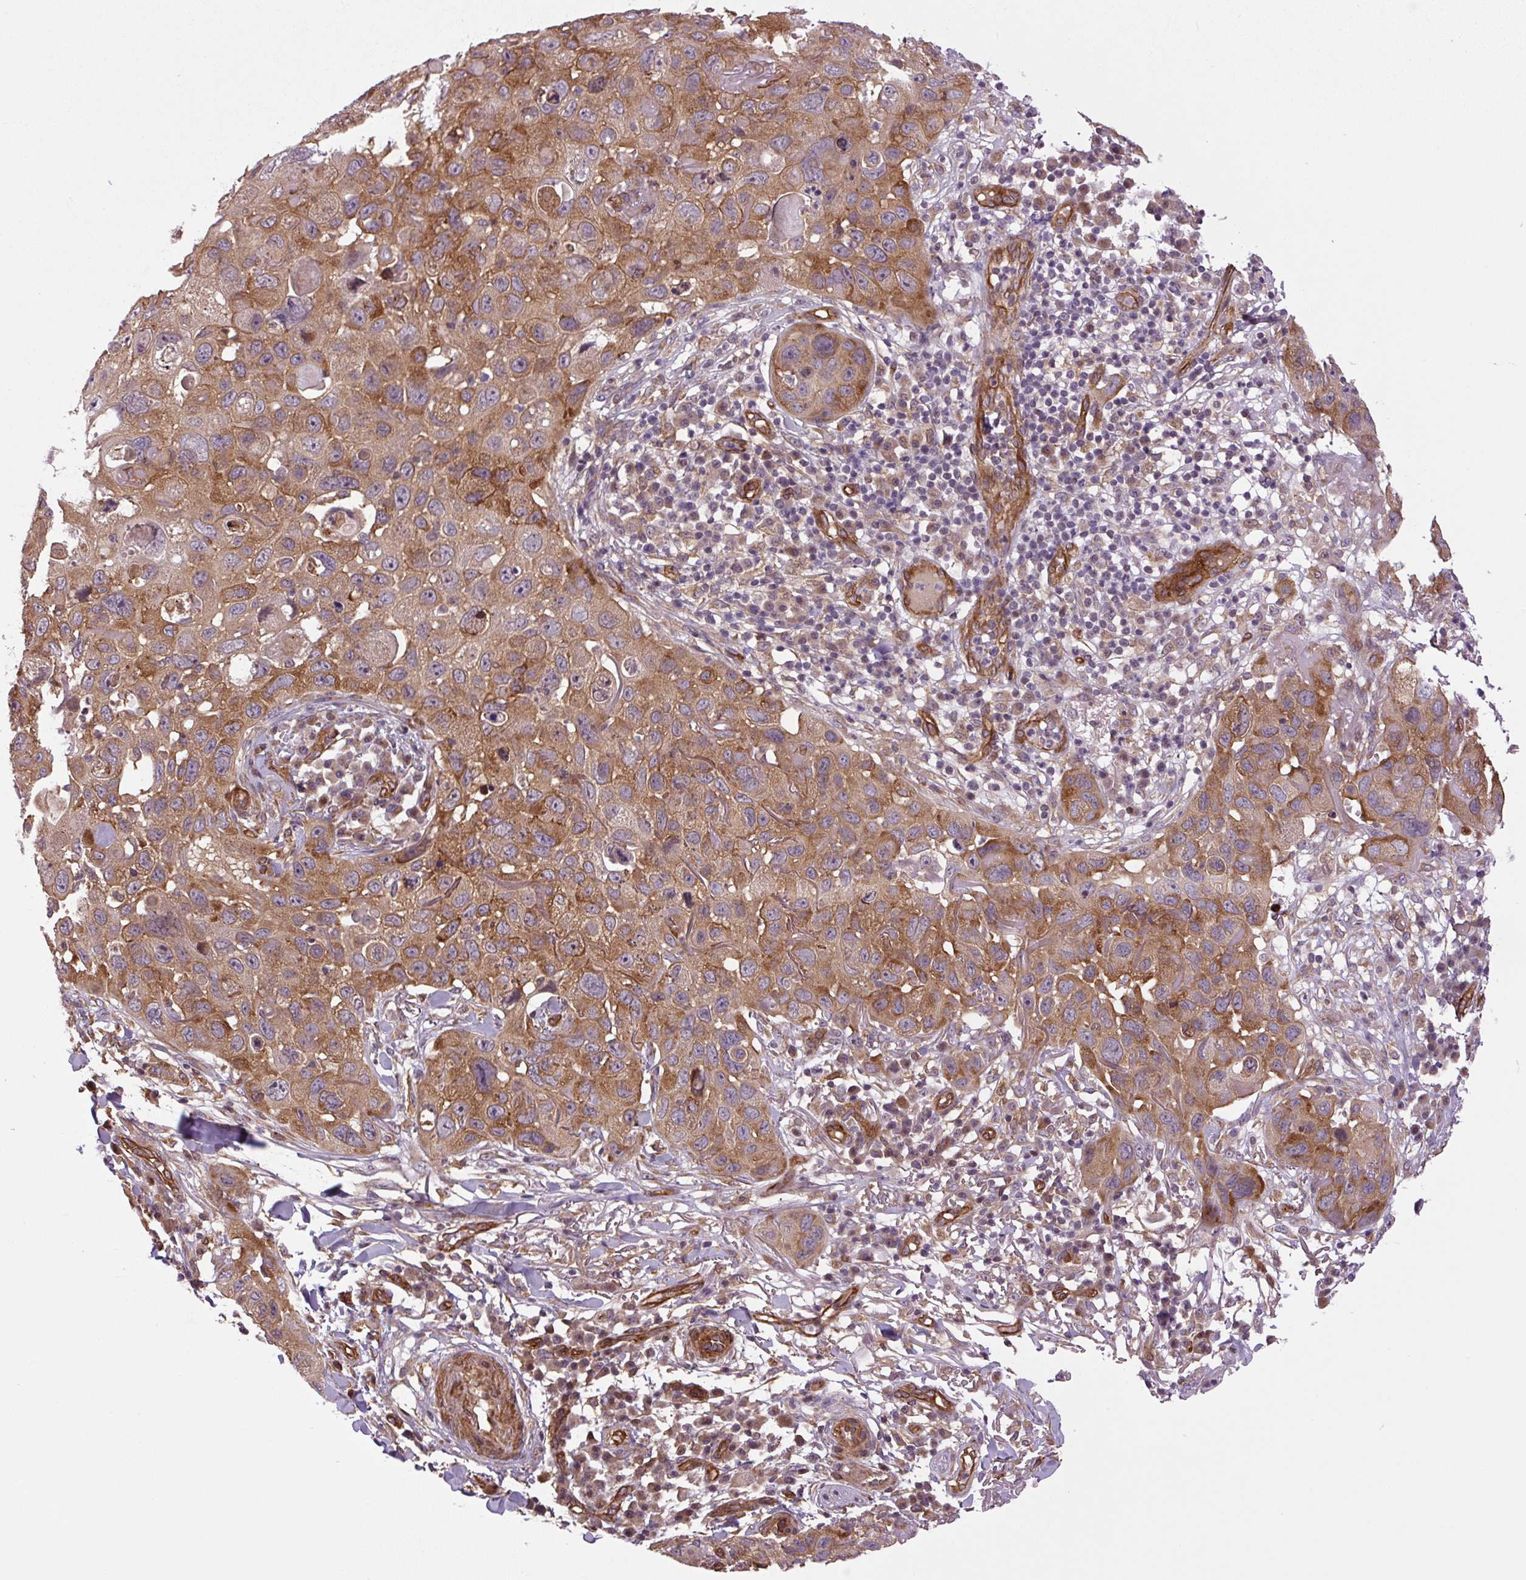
{"staining": {"intensity": "moderate", "quantity": ">75%", "location": "cytoplasmic/membranous"}, "tissue": "skin cancer", "cell_type": "Tumor cells", "image_type": "cancer", "snomed": [{"axis": "morphology", "description": "Squamous cell carcinoma in situ, NOS"}, {"axis": "morphology", "description": "Squamous cell carcinoma, NOS"}, {"axis": "topography", "description": "Skin"}], "caption": "Skin cancer stained for a protein demonstrates moderate cytoplasmic/membranous positivity in tumor cells.", "gene": "SEPTIN10", "patient": {"sex": "male", "age": 93}}